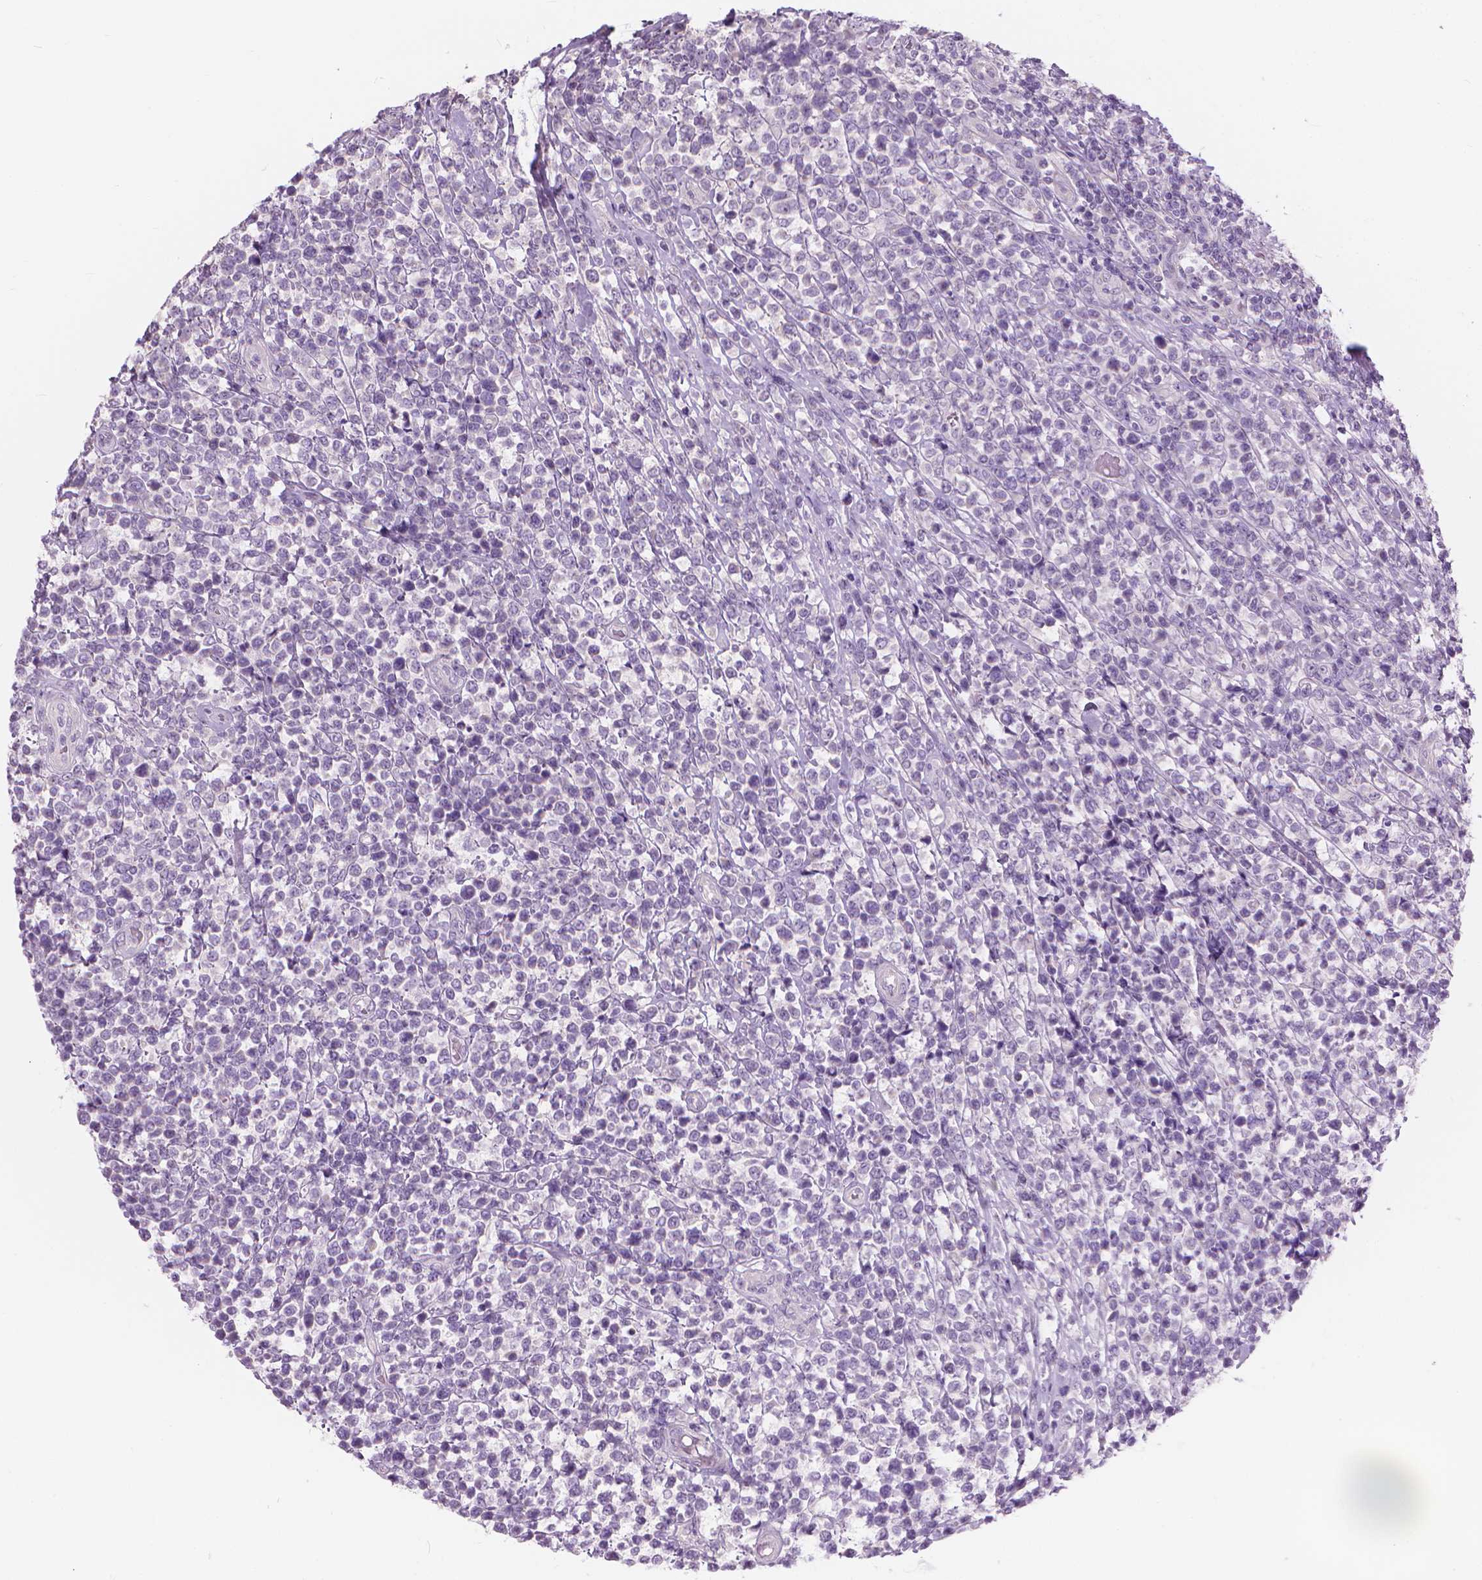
{"staining": {"intensity": "negative", "quantity": "none", "location": "none"}, "tissue": "lymphoma", "cell_type": "Tumor cells", "image_type": "cancer", "snomed": [{"axis": "morphology", "description": "Malignant lymphoma, non-Hodgkin's type, High grade"}, {"axis": "topography", "description": "Soft tissue"}], "caption": "Immunohistochemical staining of lymphoma displays no significant positivity in tumor cells. (Brightfield microscopy of DAB immunohistochemistry (IHC) at high magnification).", "gene": "GPRC5A", "patient": {"sex": "female", "age": 56}}